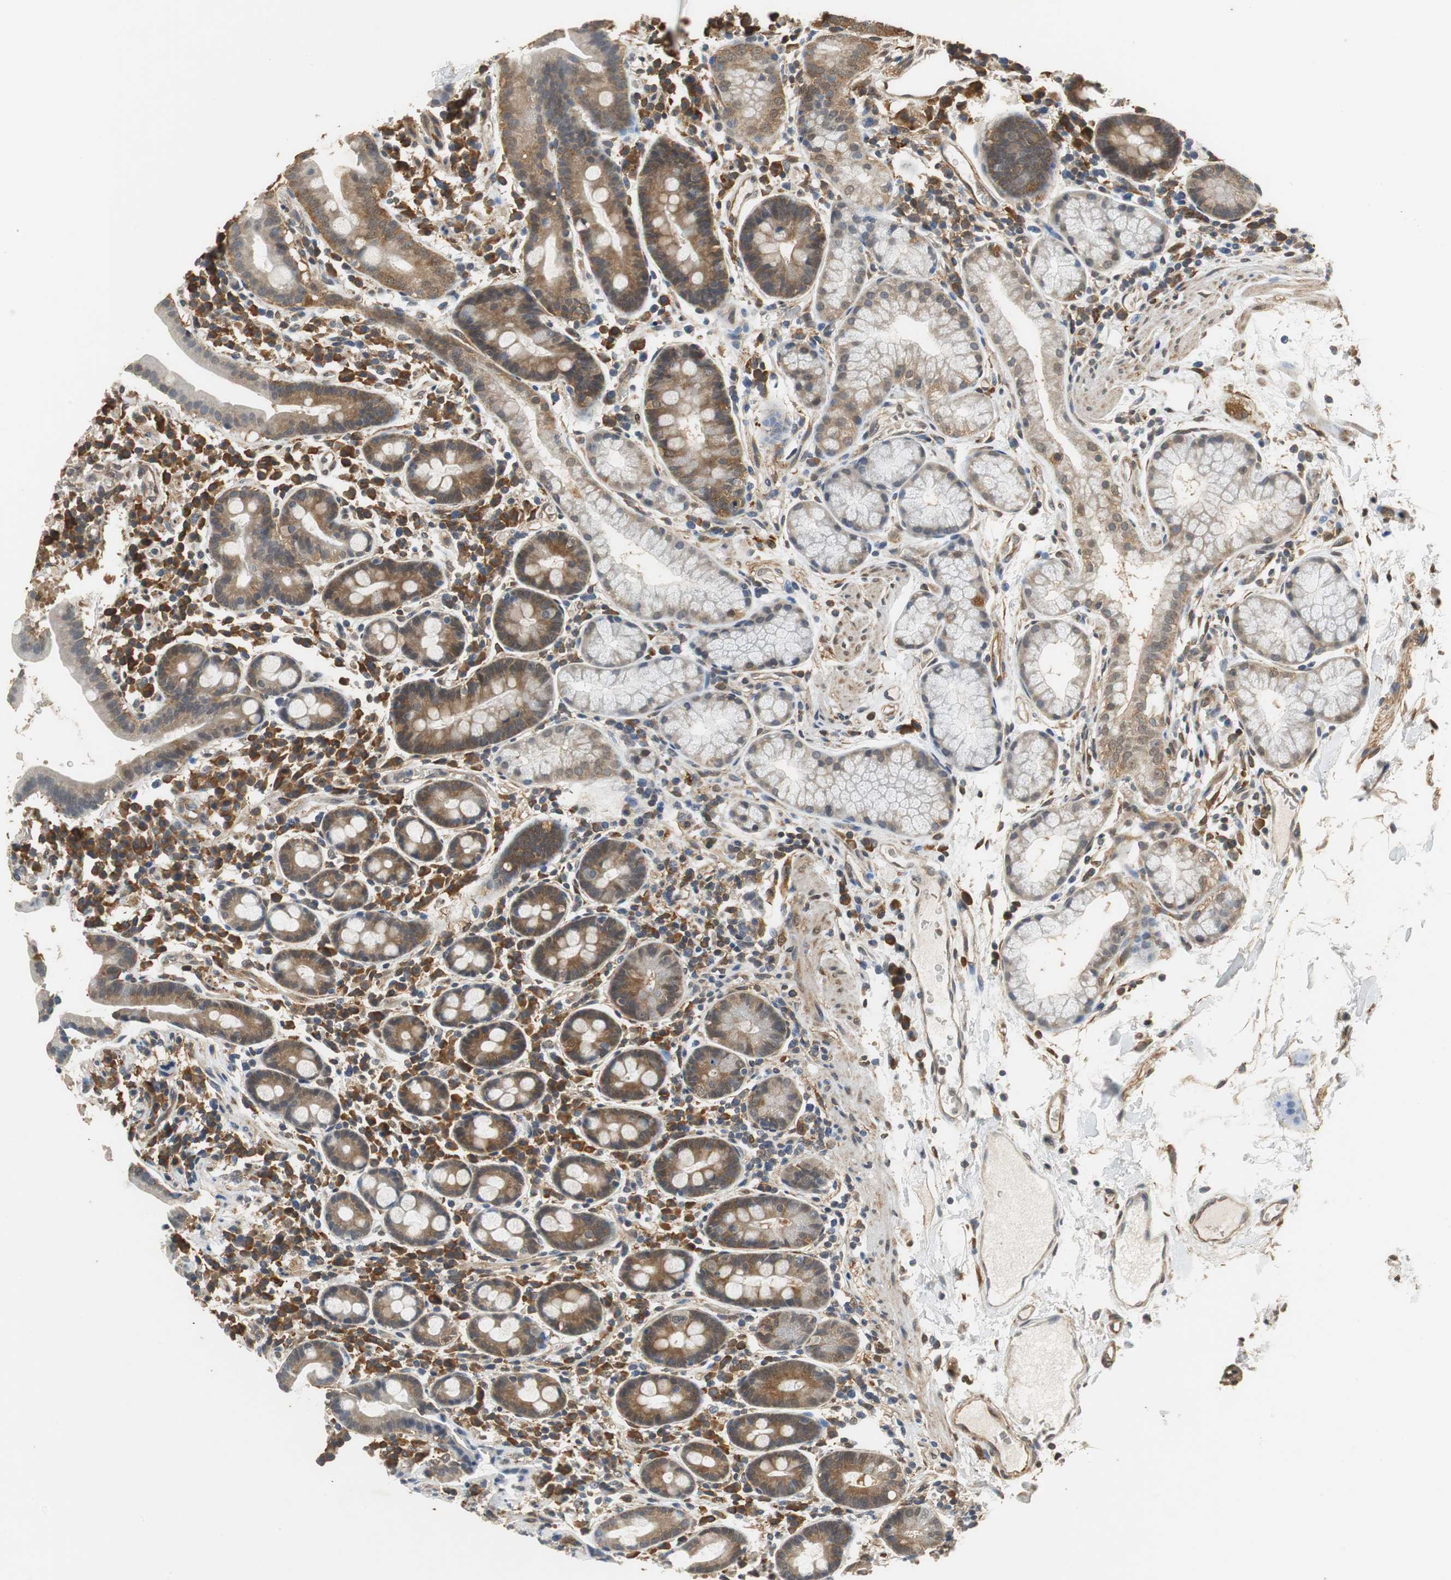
{"staining": {"intensity": "moderate", "quantity": ">75%", "location": "cytoplasmic/membranous"}, "tissue": "duodenum", "cell_type": "Glandular cells", "image_type": "normal", "snomed": [{"axis": "morphology", "description": "Normal tissue, NOS"}, {"axis": "topography", "description": "Duodenum"}], "caption": "Immunohistochemical staining of benign duodenum exhibits moderate cytoplasmic/membranous protein positivity in approximately >75% of glandular cells. The protein is stained brown, and the nuclei are stained in blue (DAB (3,3'-diaminobenzidine) IHC with brightfield microscopy, high magnification).", "gene": "UBQLN2", "patient": {"sex": "male", "age": 50}}